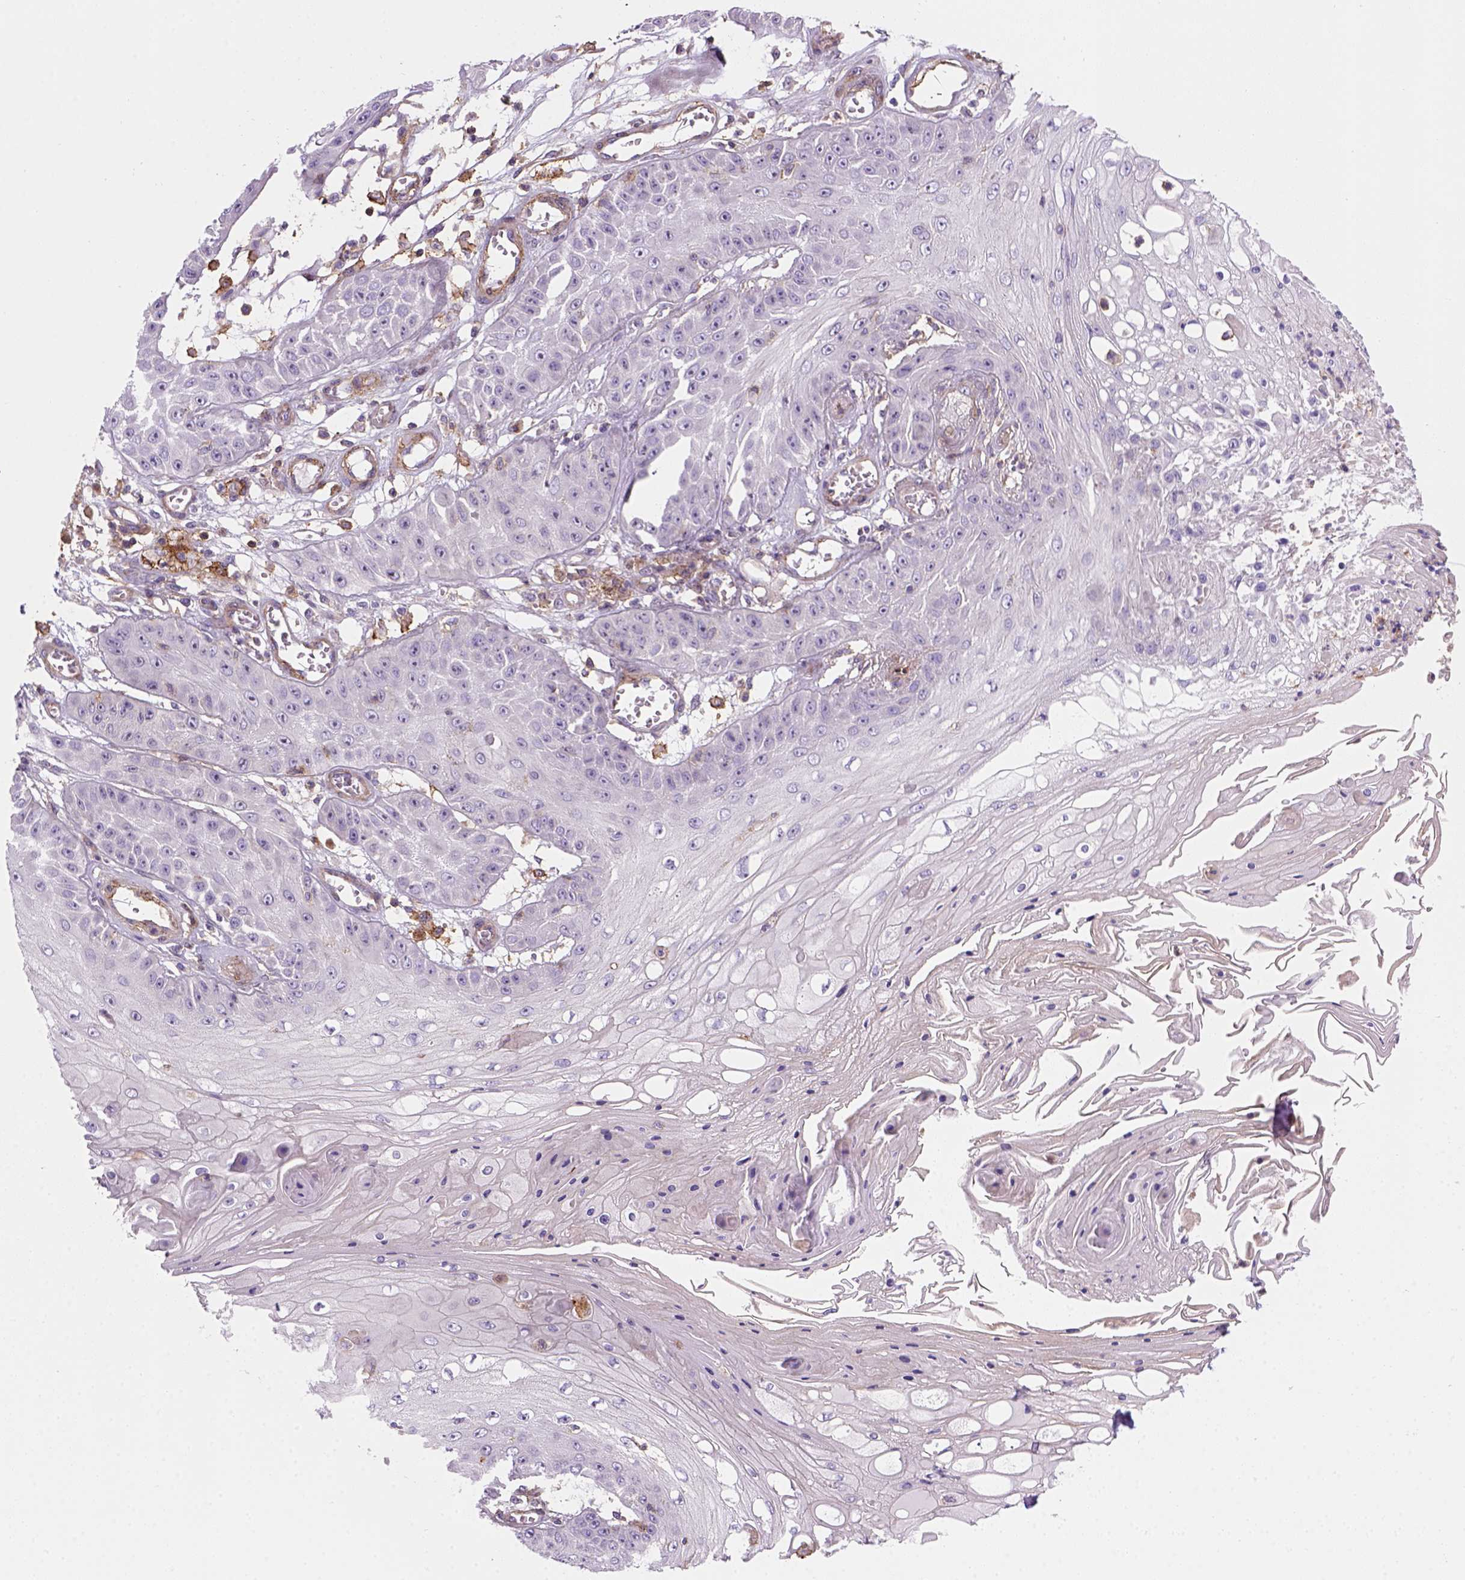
{"staining": {"intensity": "negative", "quantity": "none", "location": "none"}, "tissue": "skin cancer", "cell_type": "Tumor cells", "image_type": "cancer", "snomed": [{"axis": "morphology", "description": "Squamous cell carcinoma, NOS"}, {"axis": "topography", "description": "Skin"}], "caption": "Tumor cells show no significant expression in skin cancer (squamous cell carcinoma).", "gene": "GPRC5D", "patient": {"sex": "male", "age": 70}}